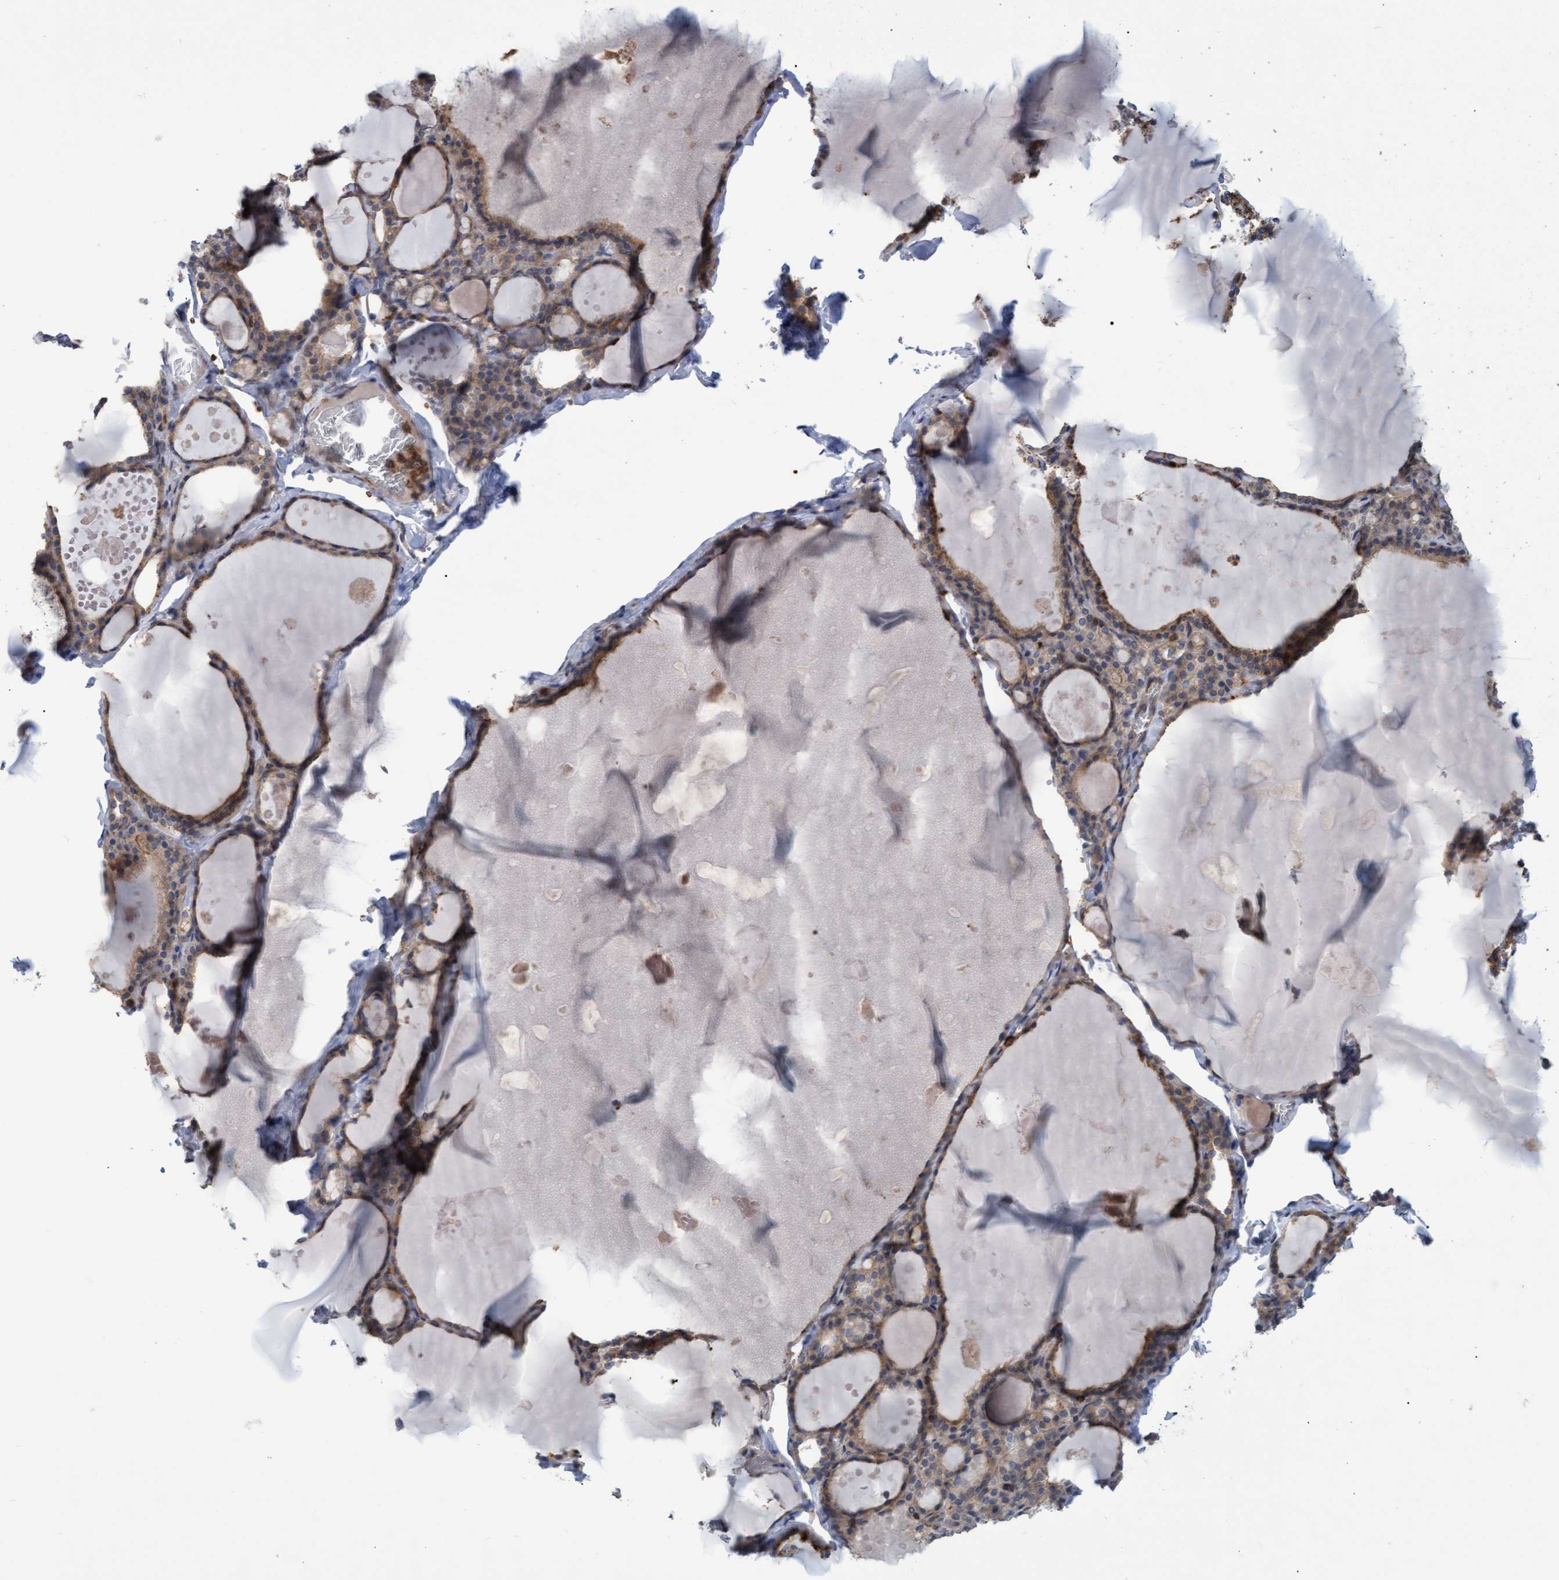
{"staining": {"intensity": "weak", "quantity": ">75%", "location": "cytoplasmic/membranous"}, "tissue": "thyroid gland", "cell_type": "Glandular cells", "image_type": "normal", "snomed": [{"axis": "morphology", "description": "Normal tissue, NOS"}, {"axis": "topography", "description": "Thyroid gland"}], "caption": "Immunohistochemistry image of normal human thyroid gland stained for a protein (brown), which shows low levels of weak cytoplasmic/membranous positivity in approximately >75% of glandular cells.", "gene": "NAA15", "patient": {"sex": "male", "age": 56}}